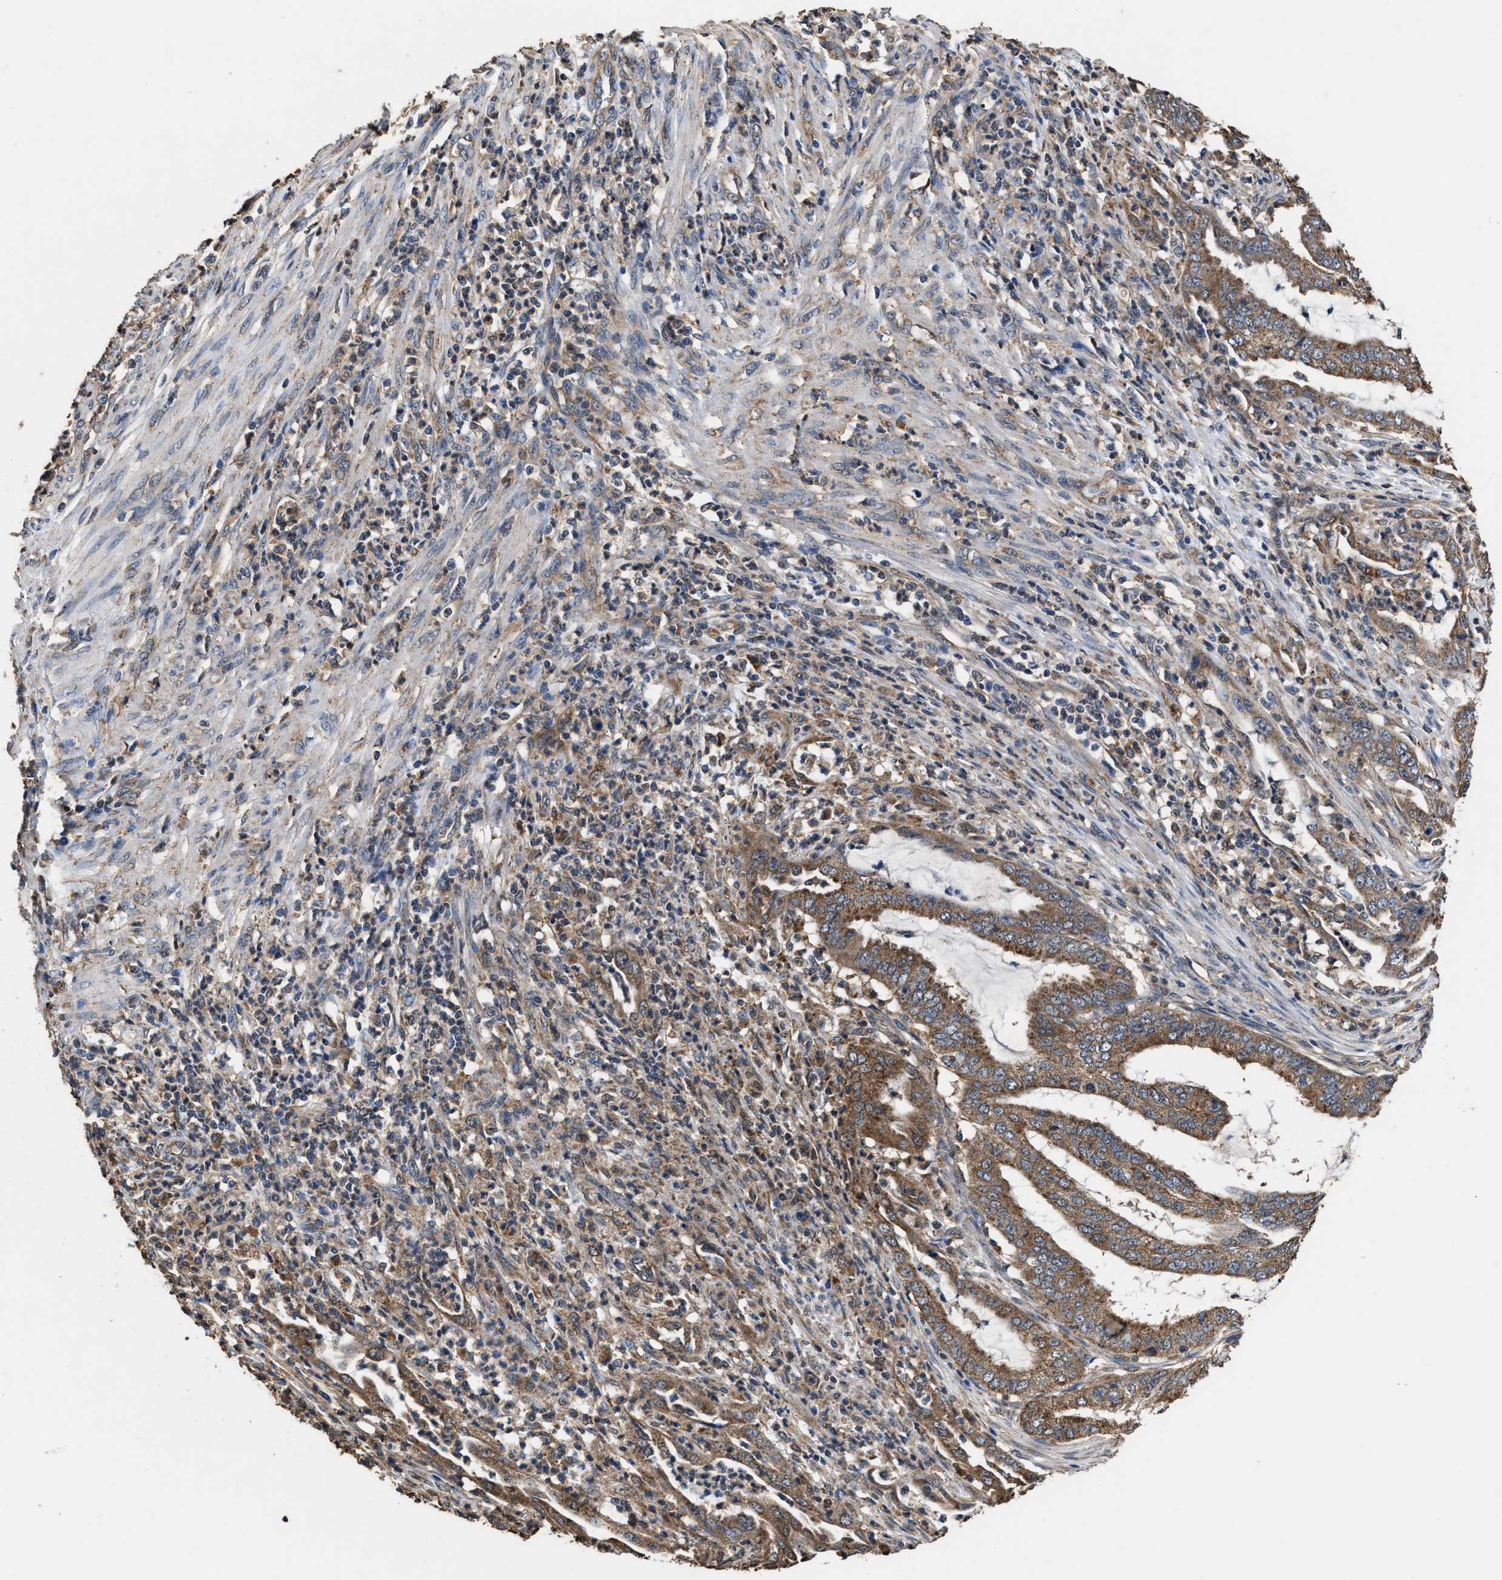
{"staining": {"intensity": "moderate", "quantity": ">75%", "location": "cytoplasmic/membranous"}, "tissue": "endometrial cancer", "cell_type": "Tumor cells", "image_type": "cancer", "snomed": [{"axis": "morphology", "description": "Adenocarcinoma, NOS"}, {"axis": "topography", "description": "Endometrium"}], "caption": "Protein staining exhibits moderate cytoplasmic/membranous staining in approximately >75% of tumor cells in endometrial cancer.", "gene": "ACLY", "patient": {"sex": "female", "age": 51}}